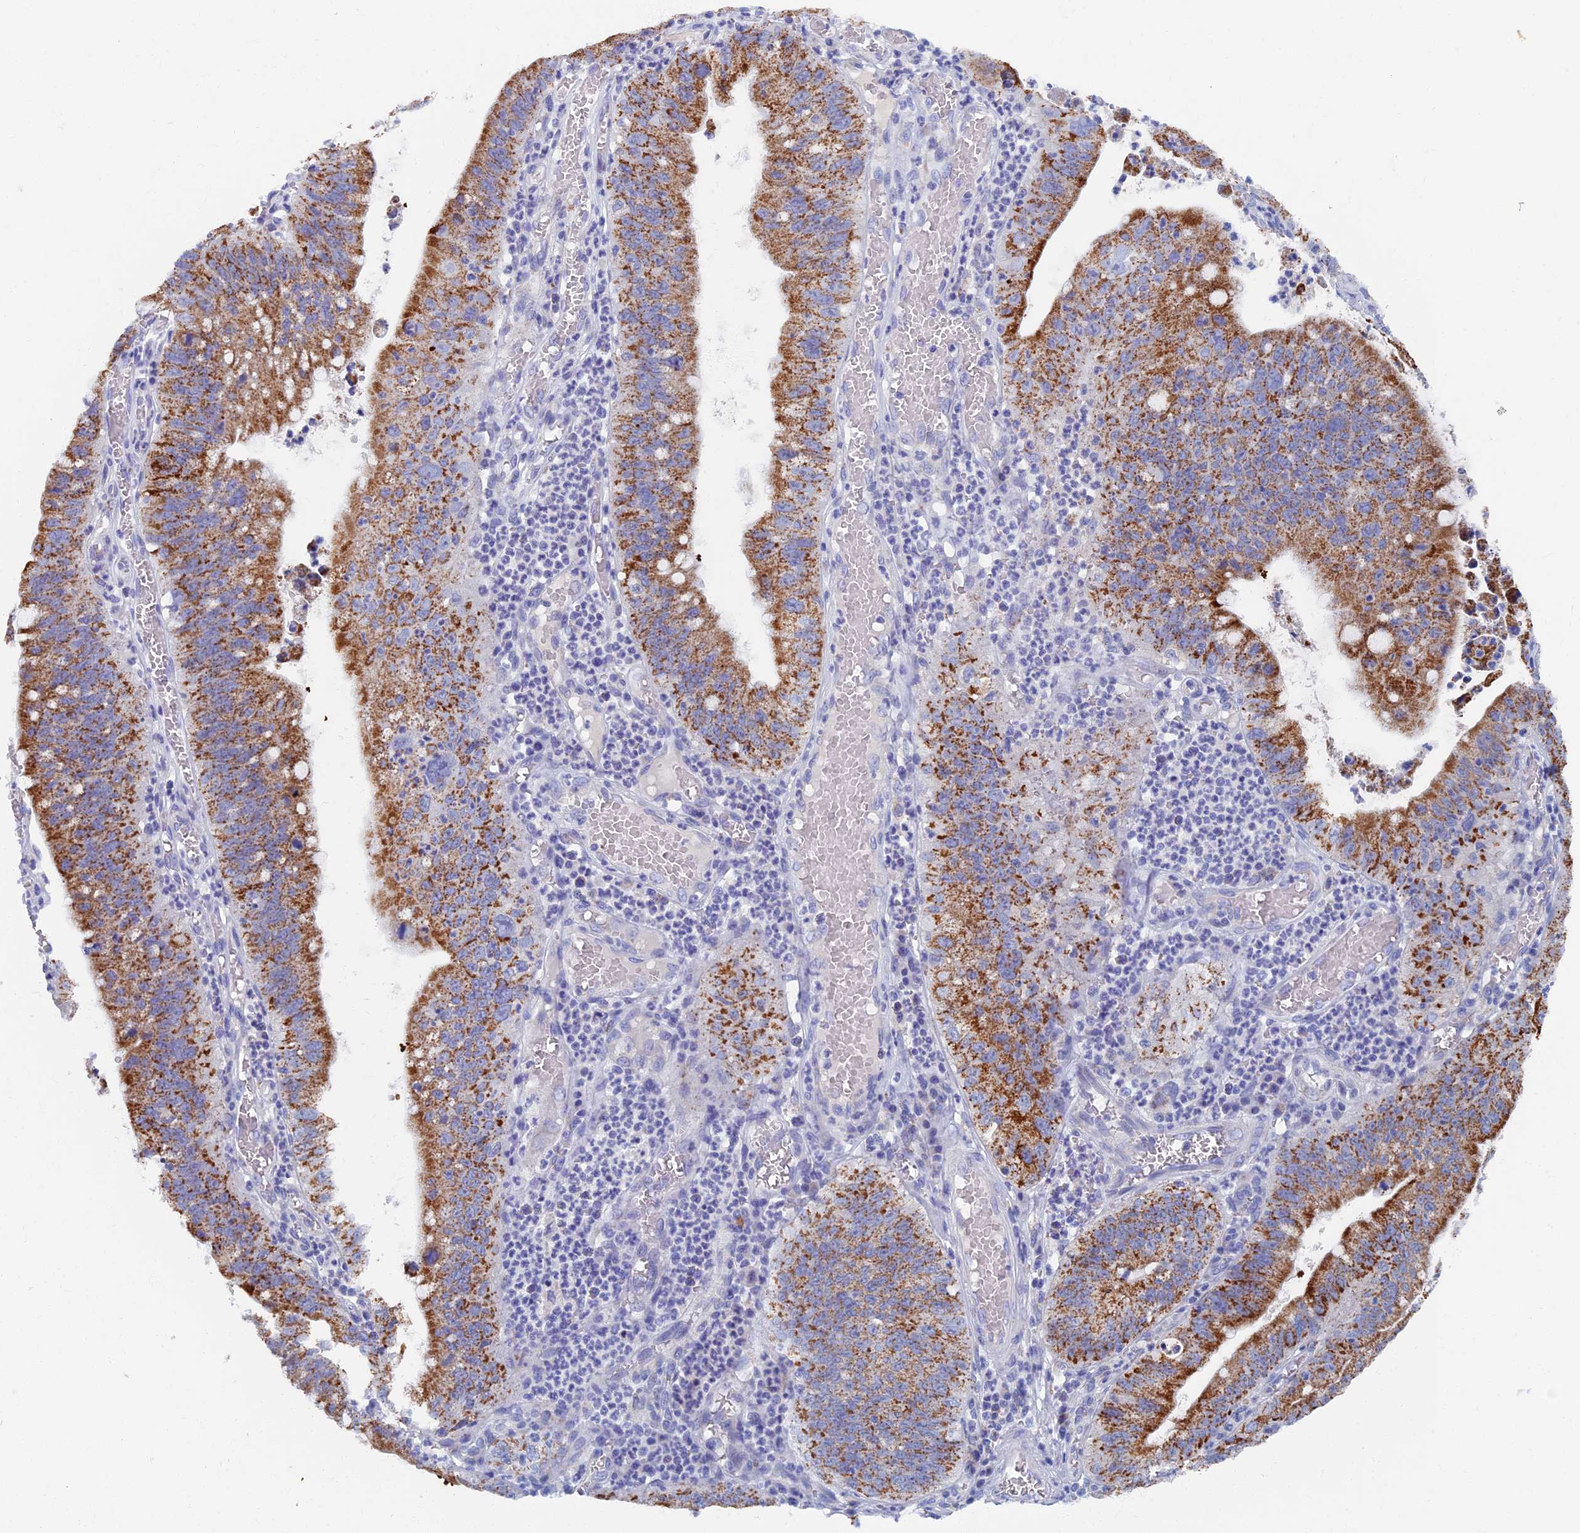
{"staining": {"intensity": "moderate", "quantity": ">75%", "location": "cytoplasmic/membranous"}, "tissue": "stomach cancer", "cell_type": "Tumor cells", "image_type": "cancer", "snomed": [{"axis": "morphology", "description": "Adenocarcinoma, NOS"}, {"axis": "topography", "description": "Stomach"}], "caption": "Immunohistochemistry (IHC) (DAB) staining of adenocarcinoma (stomach) displays moderate cytoplasmic/membranous protein staining in about >75% of tumor cells.", "gene": "OAT", "patient": {"sex": "male", "age": 59}}